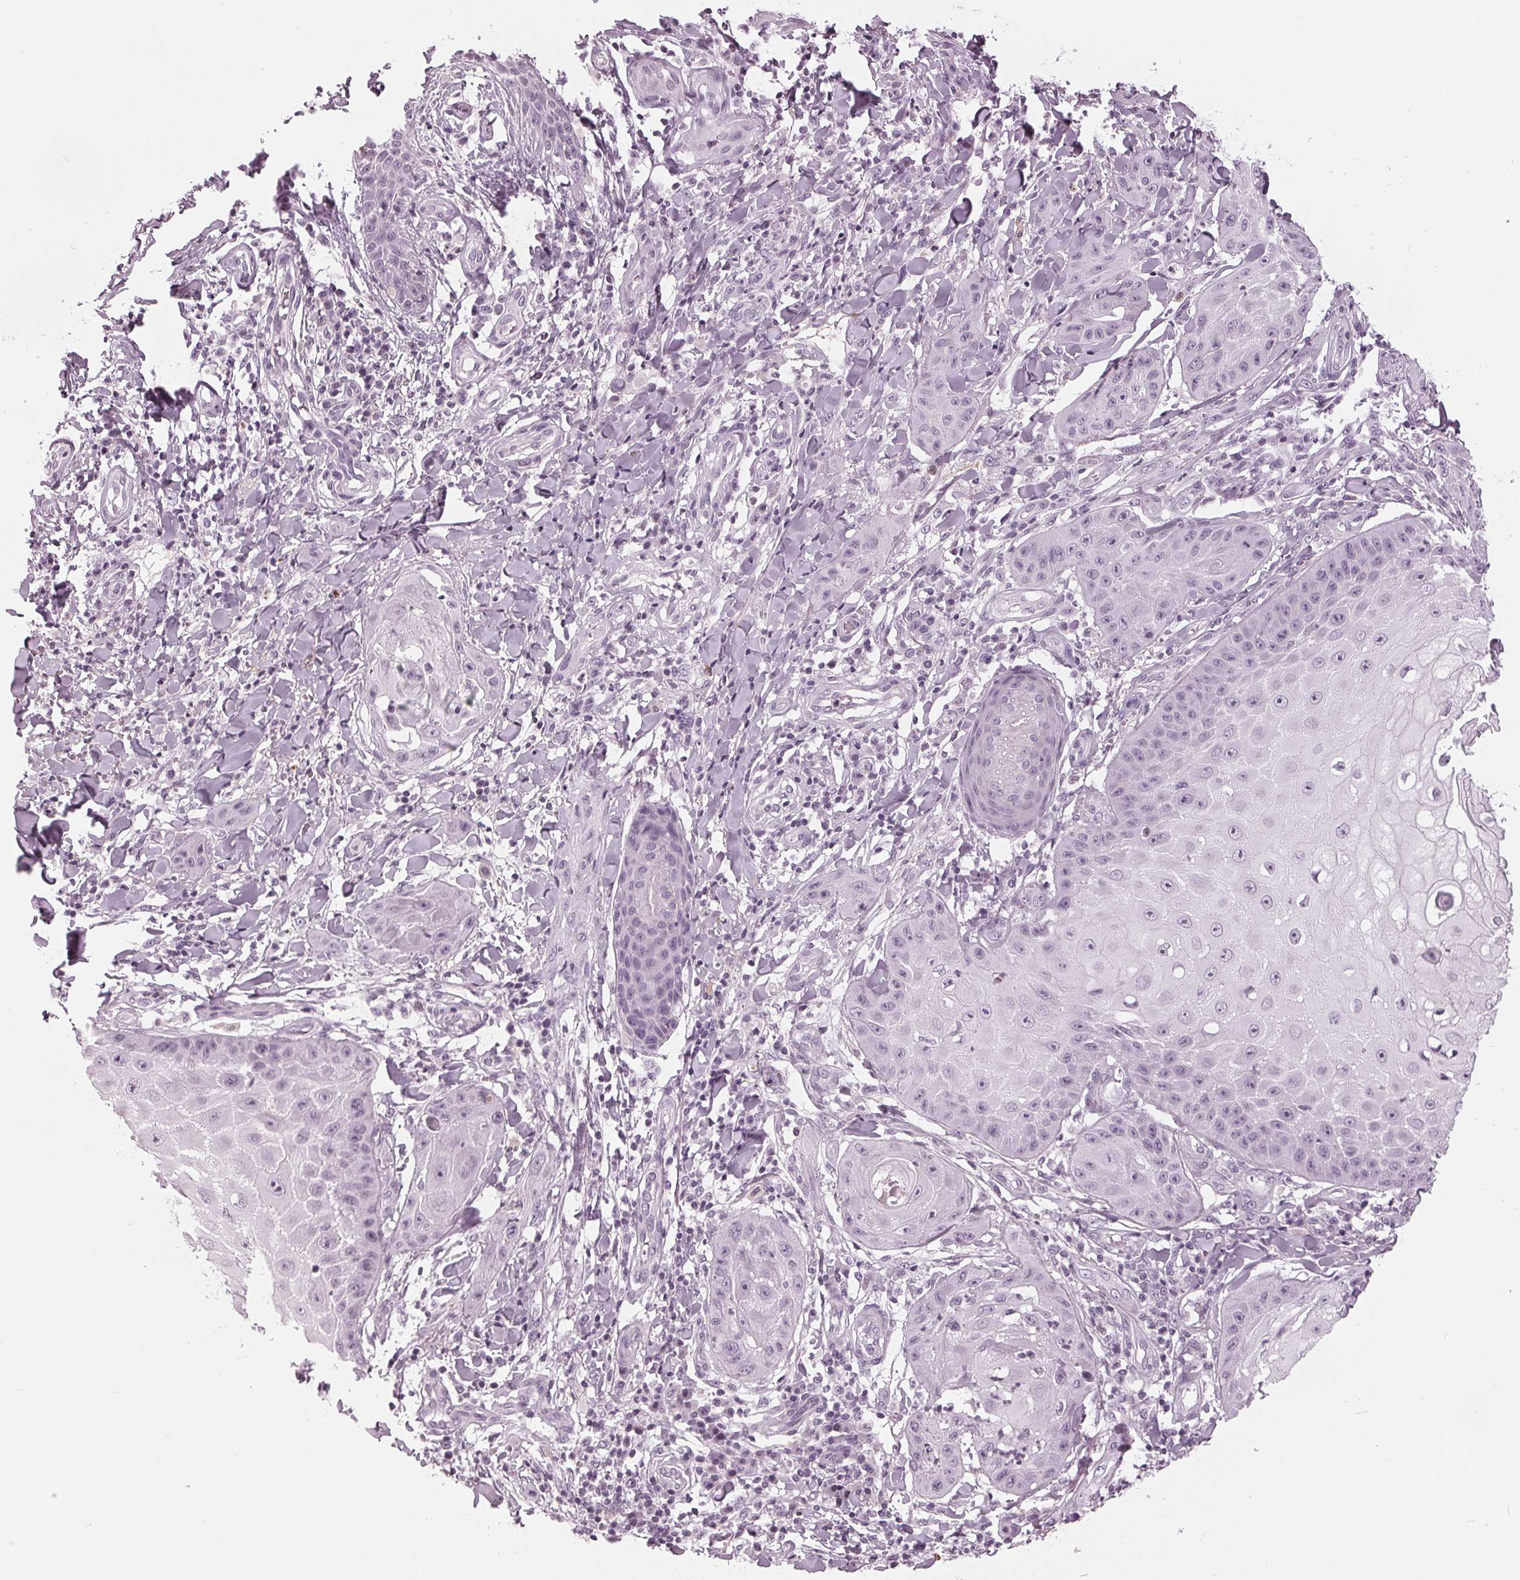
{"staining": {"intensity": "negative", "quantity": "none", "location": "none"}, "tissue": "skin cancer", "cell_type": "Tumor cells", "image_type": "cancer", "snomed": [{"axis": "morphology", "description": "Squamous cell carcinoma, NOS"}, {"axis": "topography", "description": "Skin"}], "caption": "A high-resolution image shows IHC staining of skin squamous cell carcinoma, which reveals no significant staining in tumor cells.", "gene": "SLC9A4", "patient": {"sex": "male", "age": 70}}